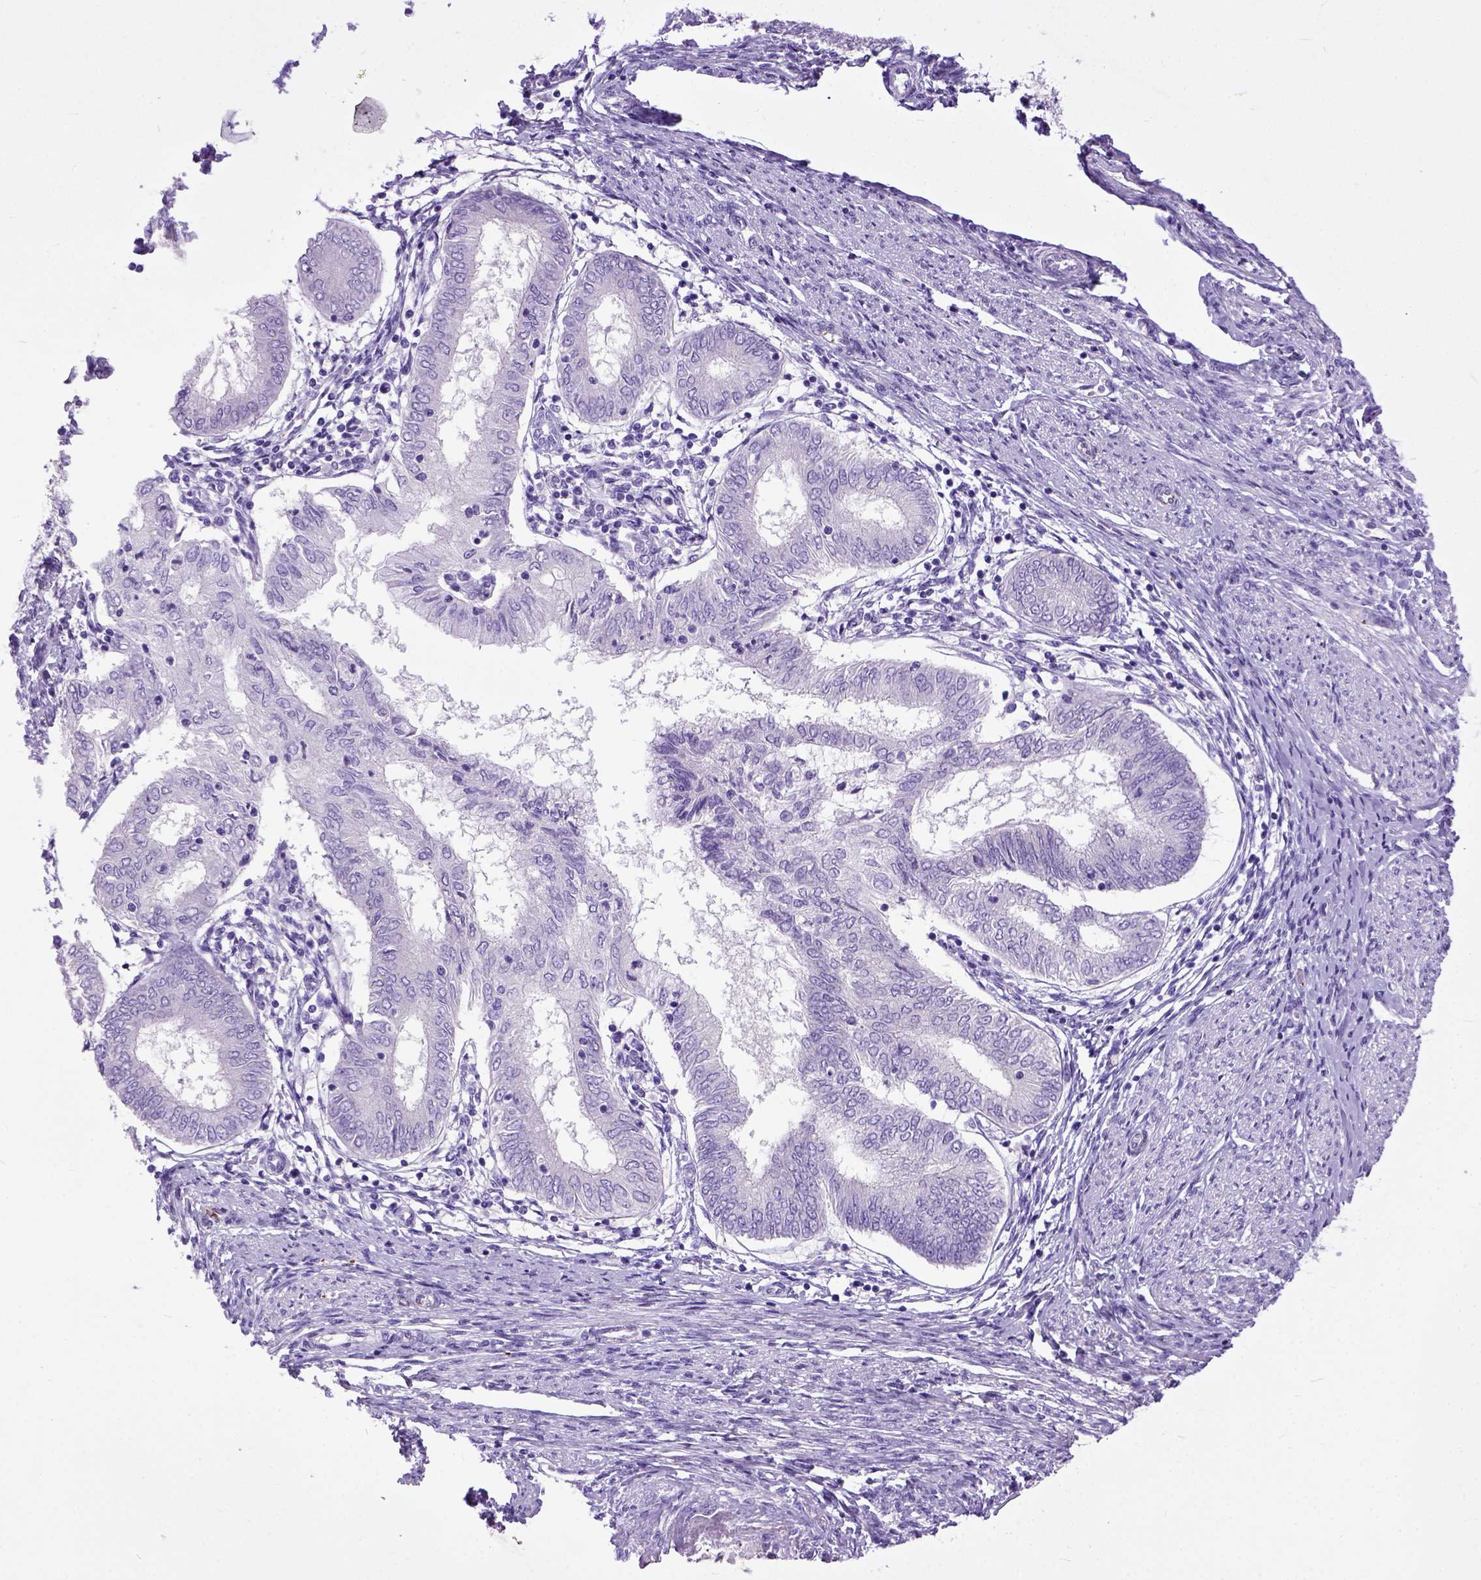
{"staining": {"intensity": "negative", "quantity": "none", "location": "none"}, "tissue": "endometrial cancer", "cell_type": "Tumor cells", "image_type": "cancer", "snomed": [{"axis": "morphology", "description": "Adenocarcinoma, NOS"}, {"axis": "topography", "description": "Endometrium"}], "caption": "IHC micrograph of adenocarcinoma (endometrial) stained for a protein (brown), which exhibits no staining in tumor cells. (DAB (3,3'-diaminobenzidine) IHC with hematoxylin counter stain).", "gene": "ADAMTS8", "patient": {"sex": "female", "age": 68}}